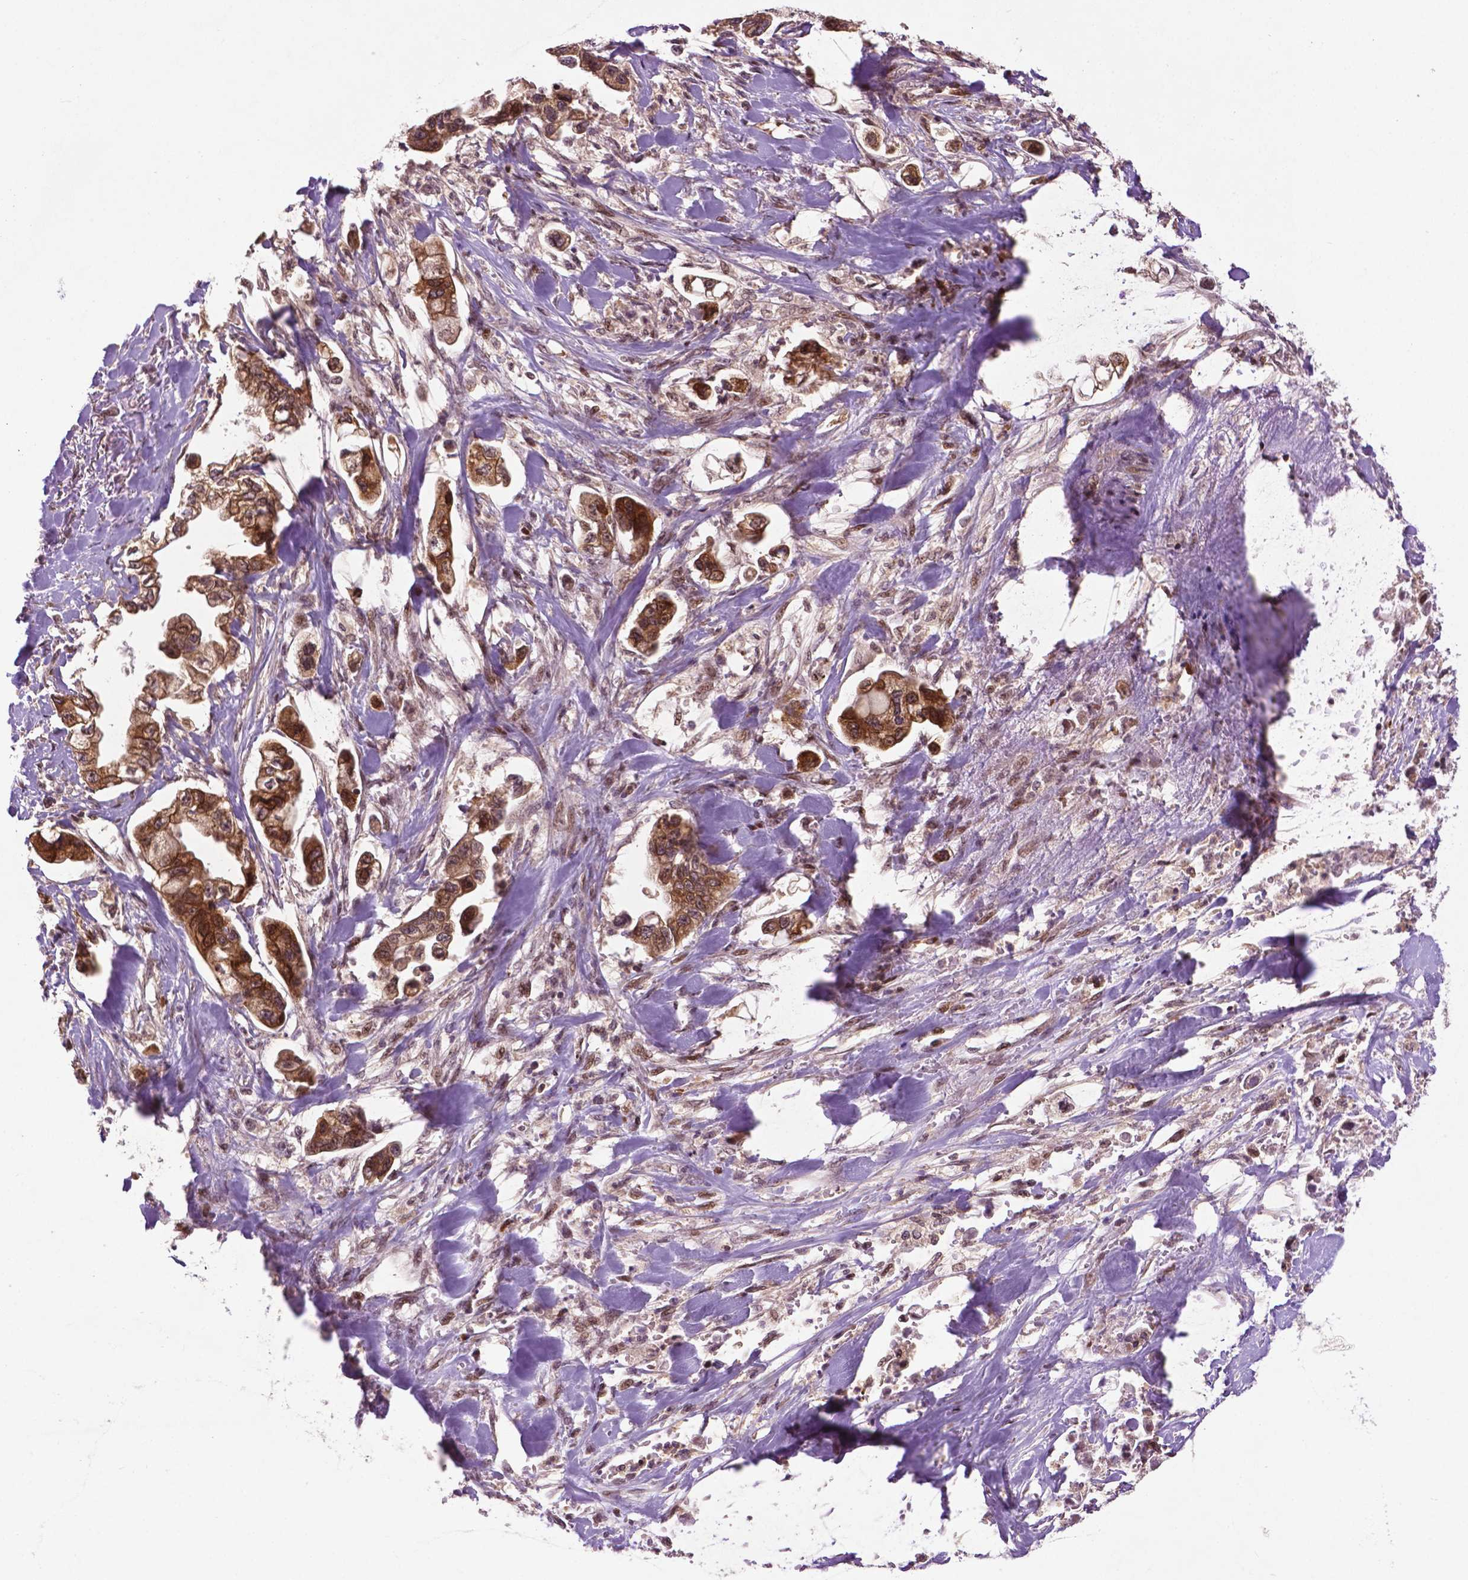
{"staining": {"intensity": "moderate", "quantity": ">75%", "location": "cytoplasmic/membranous,nuclear"}, "tissue": "stomach cancer", "cell_type": "Tumor cells", "image_type": "cancer", "snomed": [{"axis": "morphology", "description": "Adenocarcinoma, NOS"}, {"axis": "topography", "description": "Stomach"}], "caption": "The immunohistochemical stain labels moderate cytoplasmic/membranous and nuclear expression in tumor cells of adenocarcinoma (stomach) tissue.", "gene": "TMX2", "patient": {"sex": "male", "age": 62}}